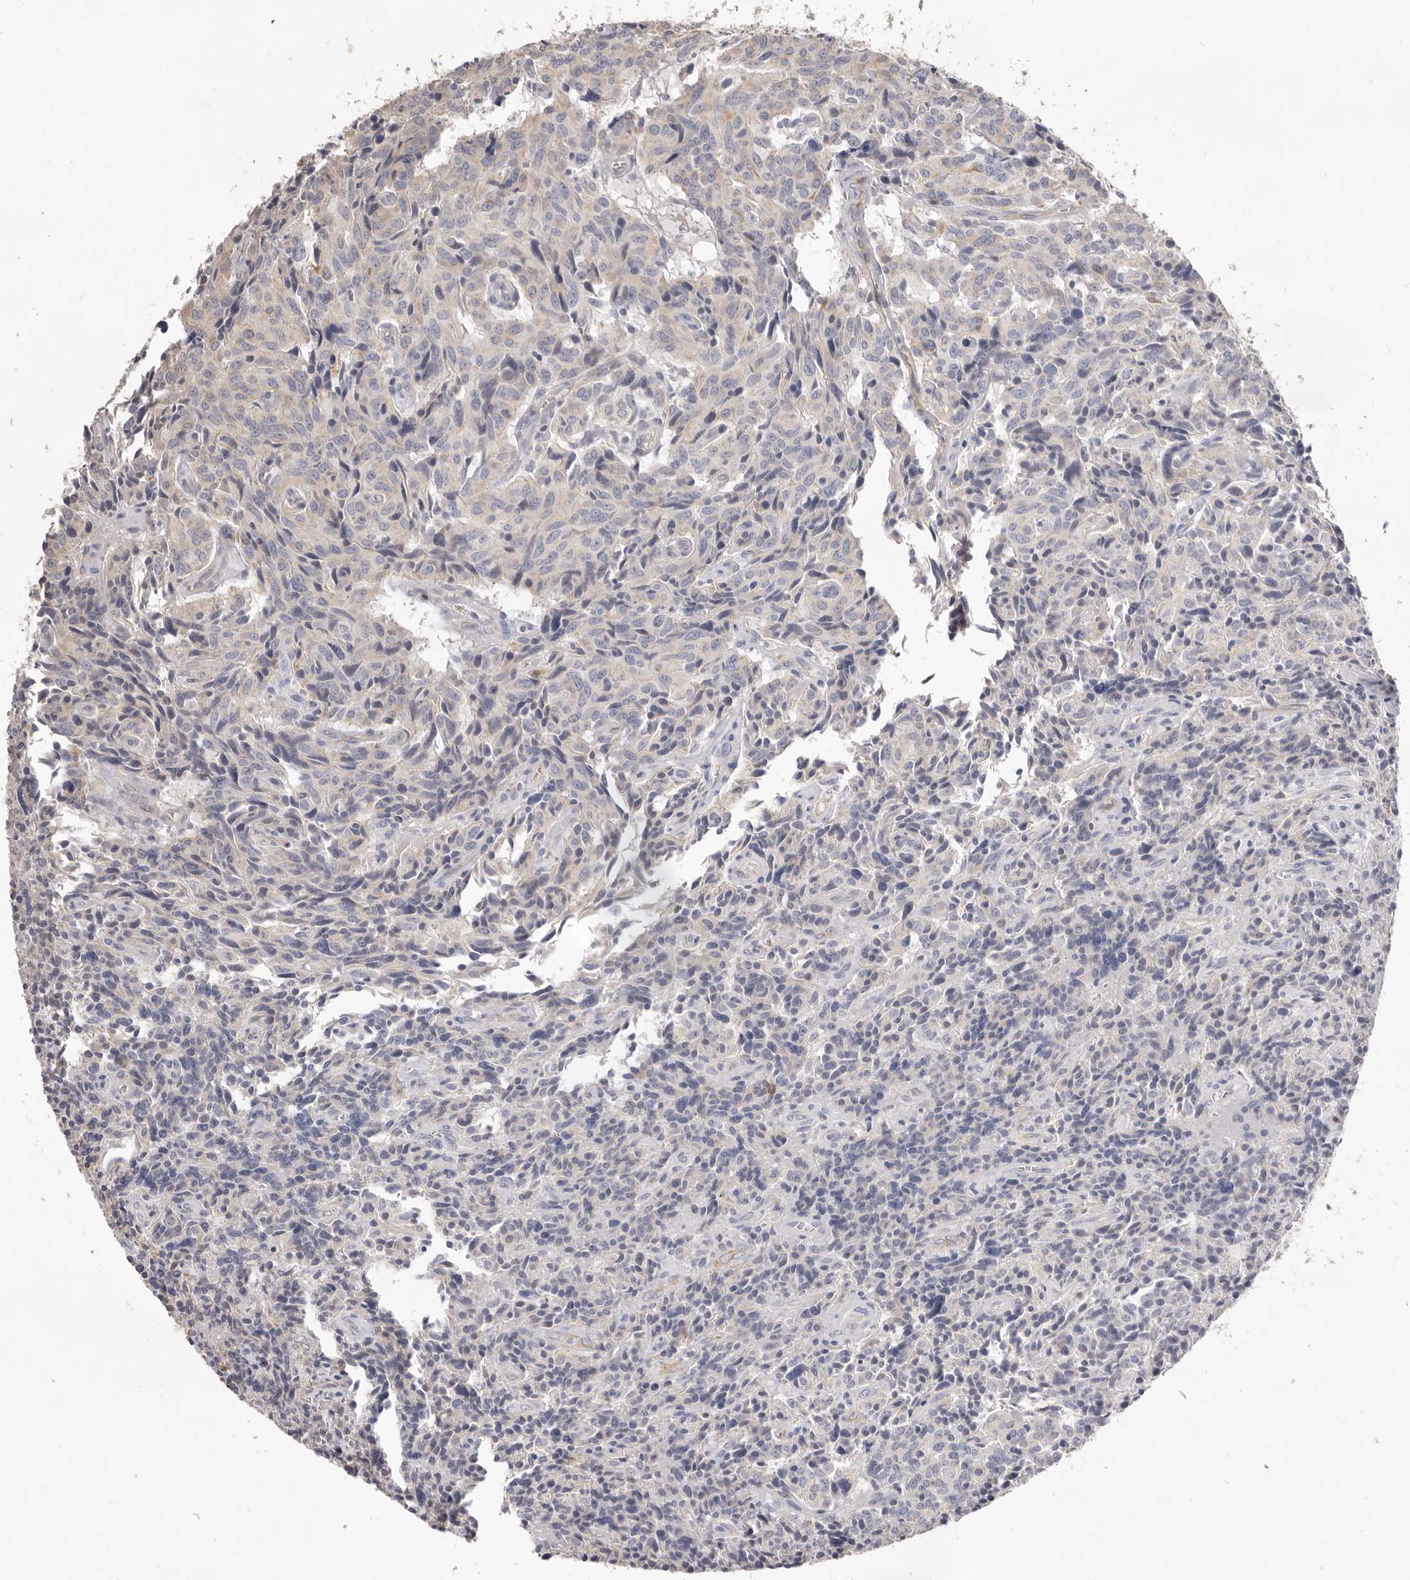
{"staining": {"intensity": "negative", "quantity": "none", "location": "none"}, "tissue": "carcinoid", "cell_type": "Tumor cells", "image_type": "cancer", "snomed": [{"axis": "morphology", "description": "Carcinoid, malignant, NOS"}, {"axis": "topography", "description": "Lung"}], "caption": "Immunohistochemical staining of malignant carcinoid reveals no significant staining in tumor cells.", "gene": "ZYG11B", "patient": {"sex": "female", "age": 46}}